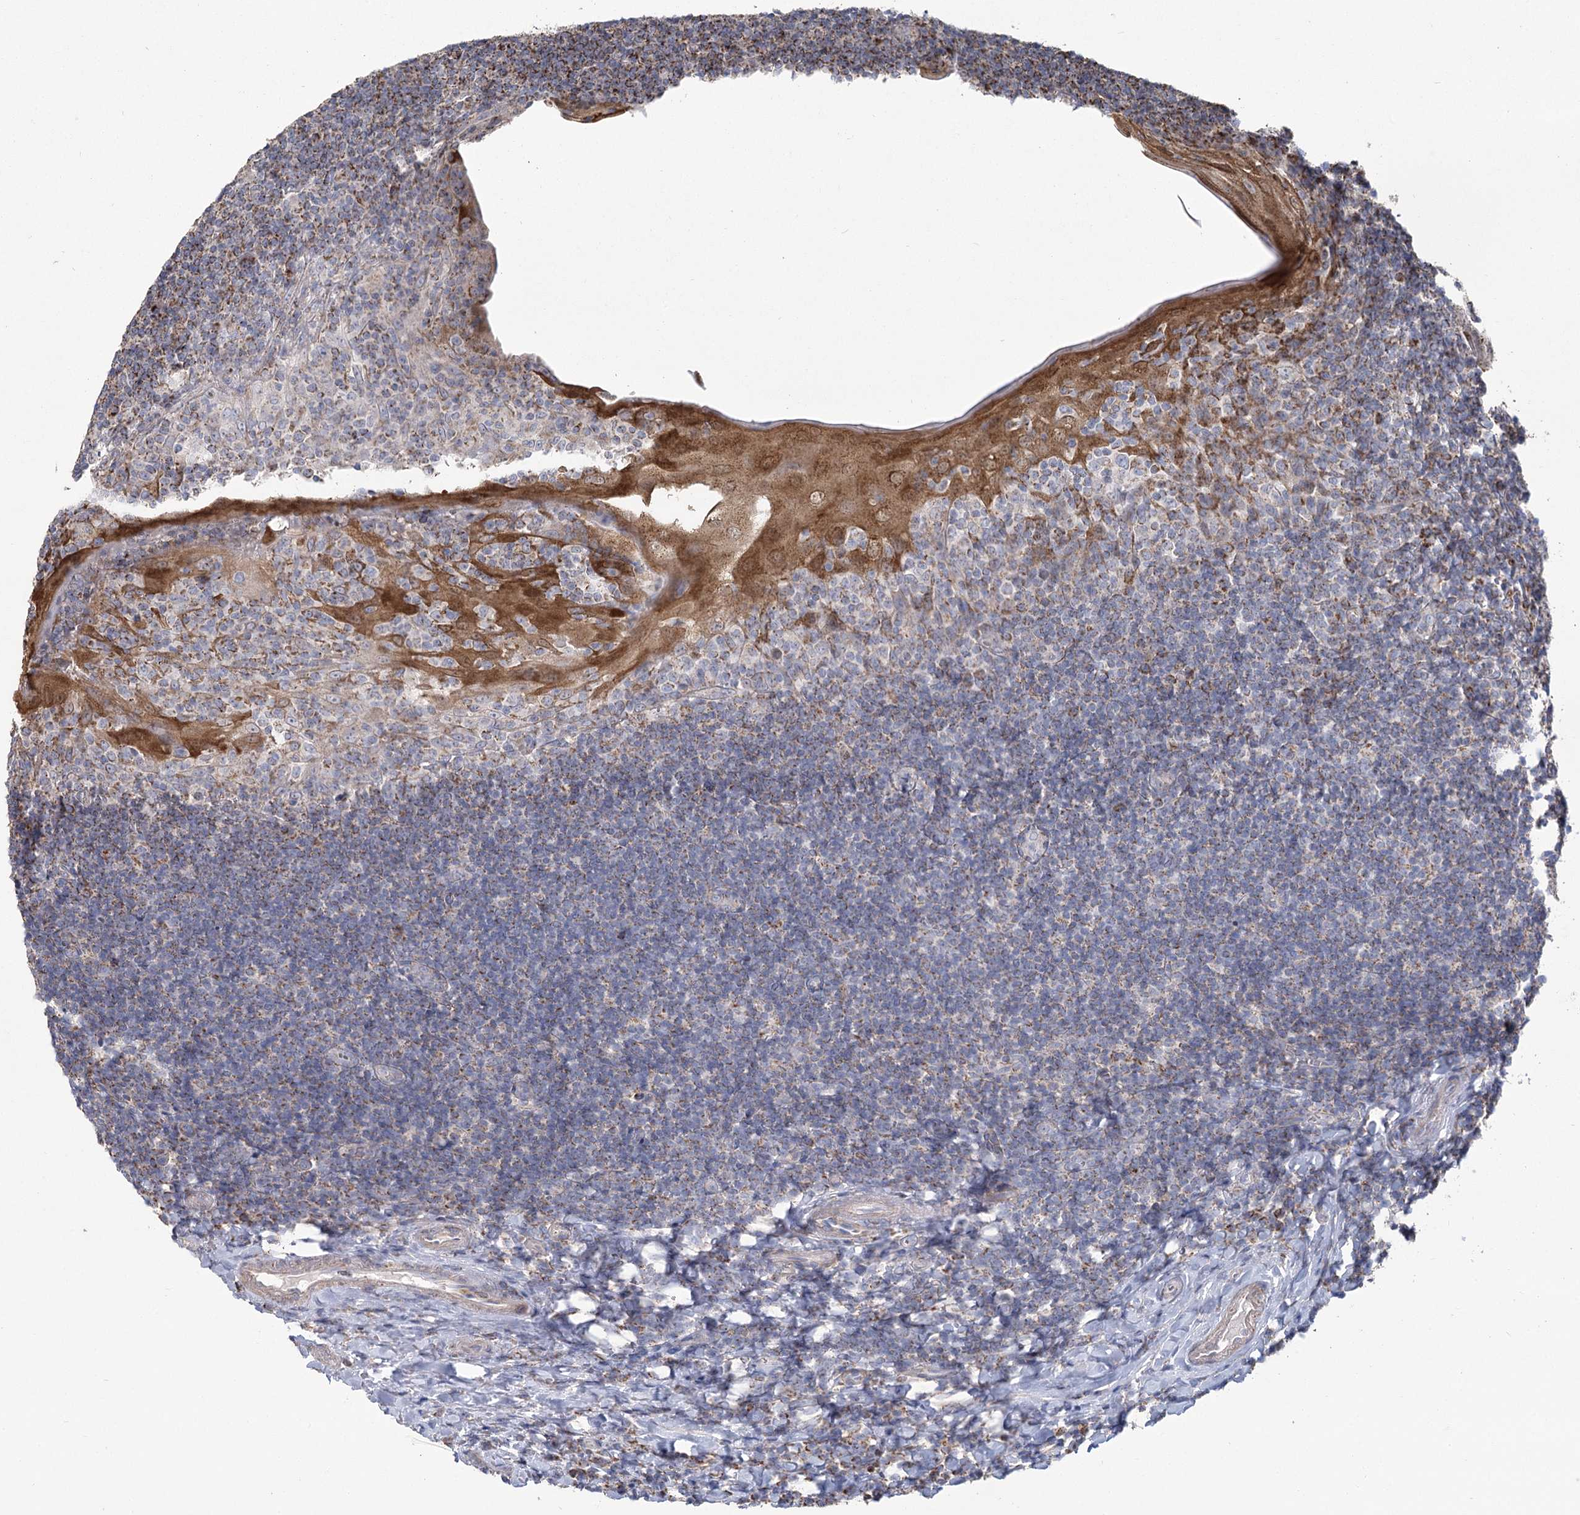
{"staining": {"intensity": "strong", "quantity": "<25%", "location": "cytoplasmic/membranous"}, "tissue": "tonsil", "cell_type": "Germinal center cells", "image_type": "normal", "snomed": [{"axis": "morphology", "description": "Normal tissue, NOS"}, {"axis": "topography", "description": "Tonsil"}], "caption": "Protein staining by immunohistochemistry shows strong cytoplasmic/membranous expression in about <25% of germinal center cells in unremarkable tonsil. The protein of interest is shown in brown color, while the nuclei are stained blue.", "gene": "RANBP3L", "patient": {"sex": "male", "age": 37}}